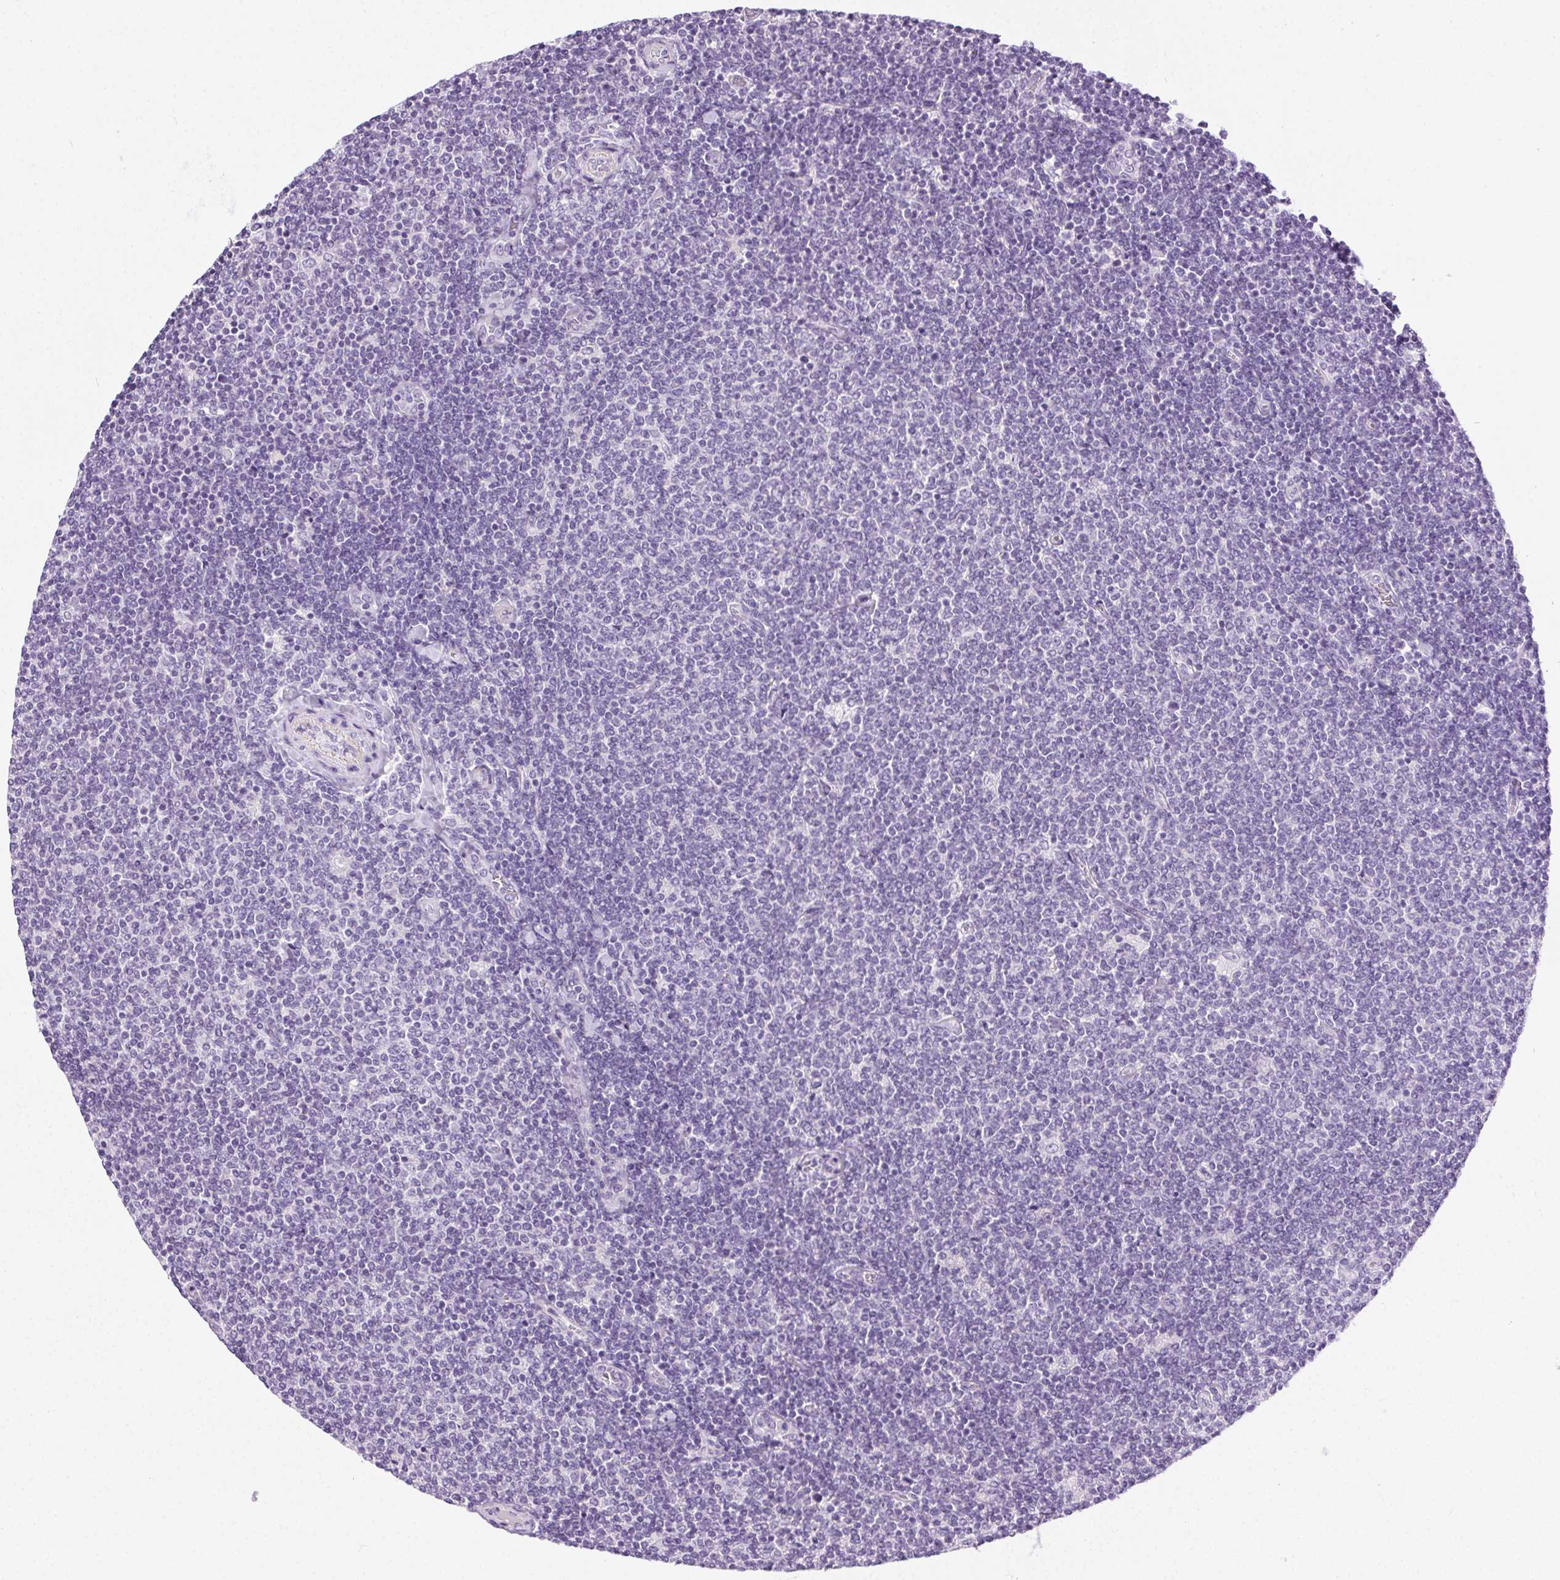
{"staining": {"intensity": "negative", "quantity": "none", "location": "none"}, "tissue": "lymphoma", "cell_type": "Tumor cells", "image_type": "cancer", "snomed": [{"axis": "morphology", "description": "Malignant lymphoma, non-Hodgkin's type, Low grade"}, {"axis": "topography", "description": "Lymph node"}], "caption": "The micrograph exhibits no staining of tumor cells in lymphoma.", "gene": "C20orf85", "patient": {"sex": "male", "age": 52}}